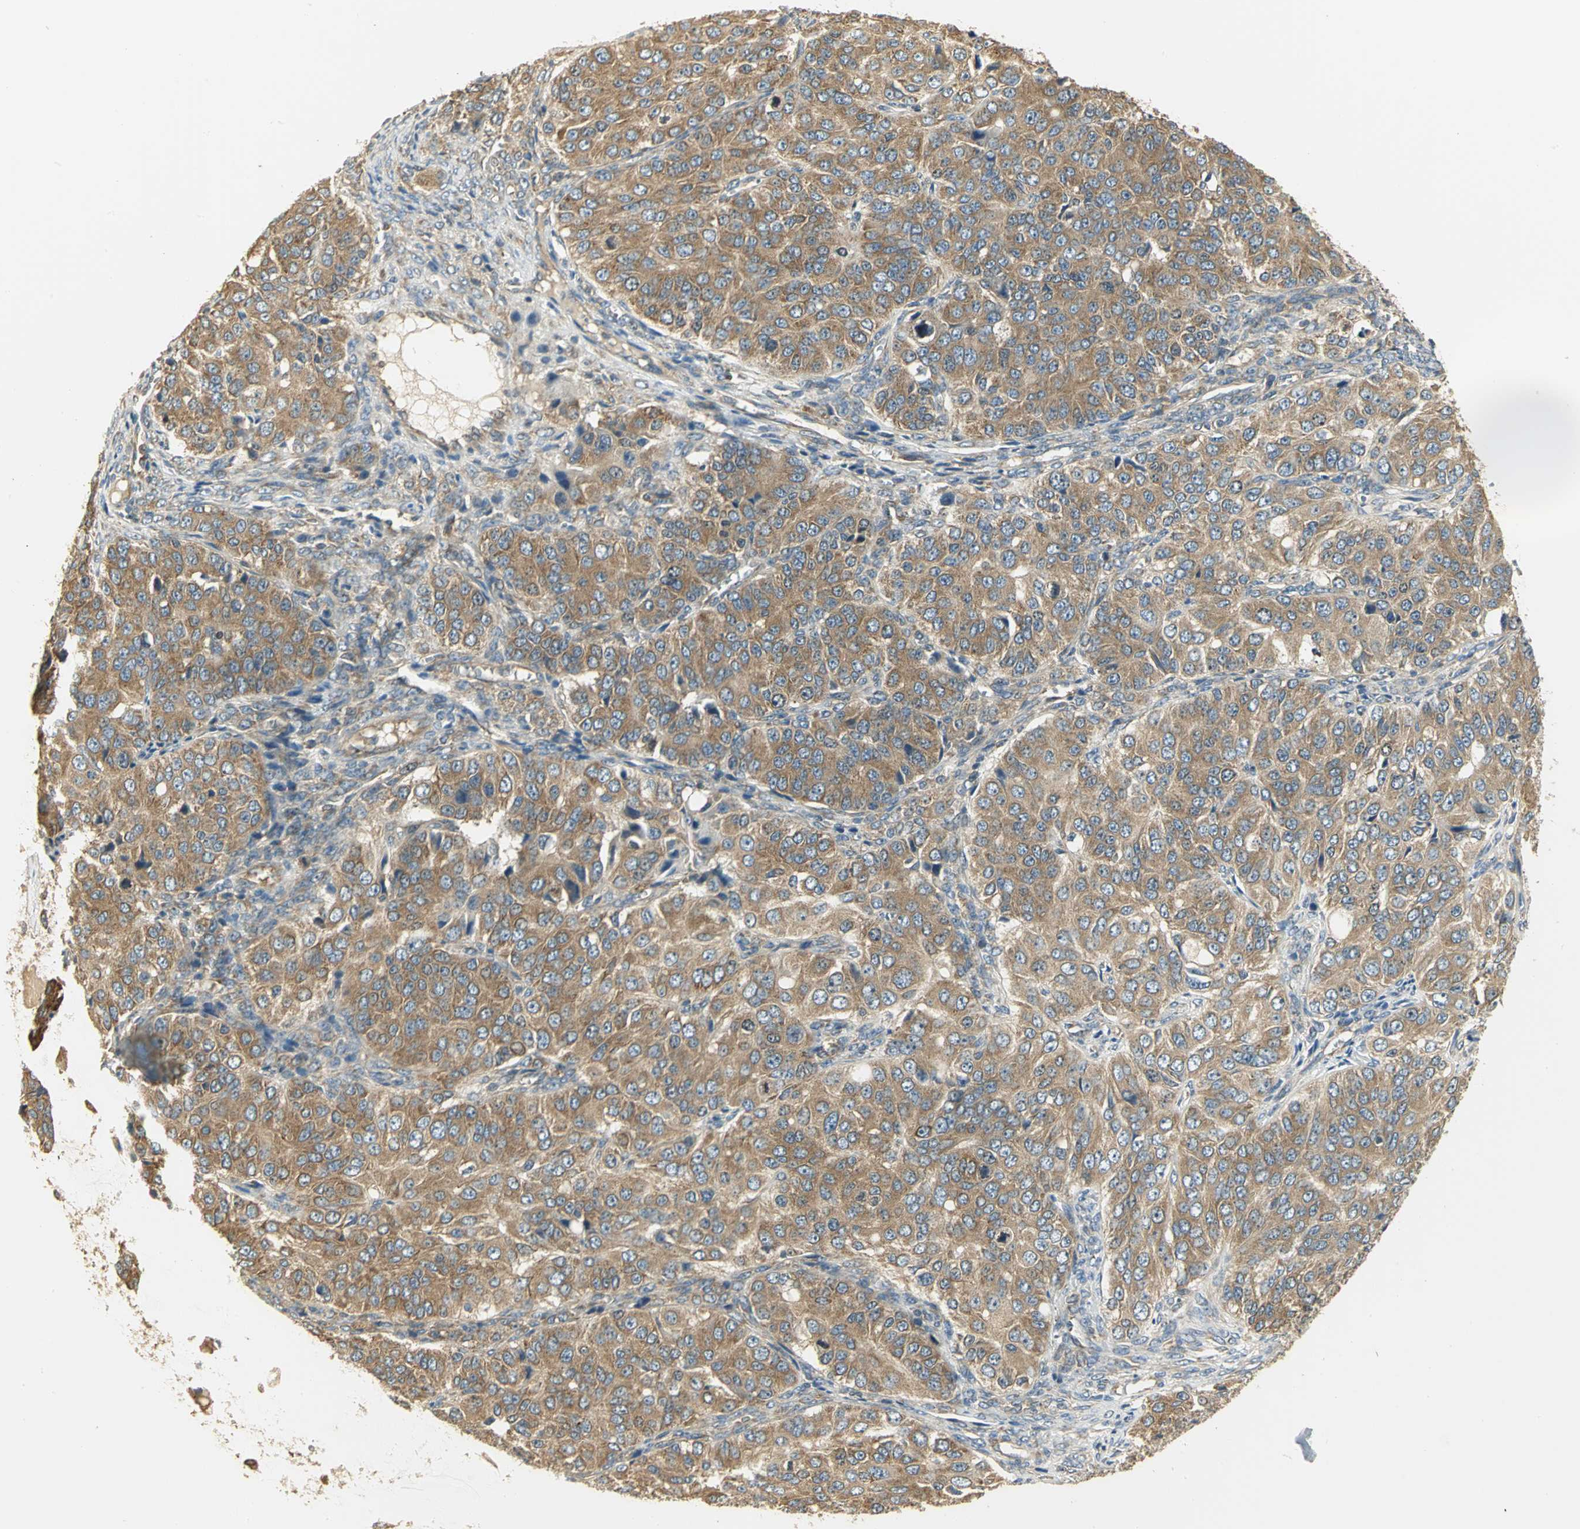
{"staining": {"intensity": "moderate", "quantity": ">75%", "location": "cytoplasmic/membranous"}, "tissue": "ovarian cancer", "cell_type": "Tumor cells", "image_type": "cancer", "snomed": [{"axis": "morphology", "description": "Carcinoma, endometroid"}, {"axis": "topography", "description": "Ovary"}], "caption": "Protein expression analysis of human ovarian cancer reveals moderate cytoplasmic/membranous expression in about >75% of tumor cells.", "gene": "RARS1", "patient": {"sex": "female", "age": 51}}